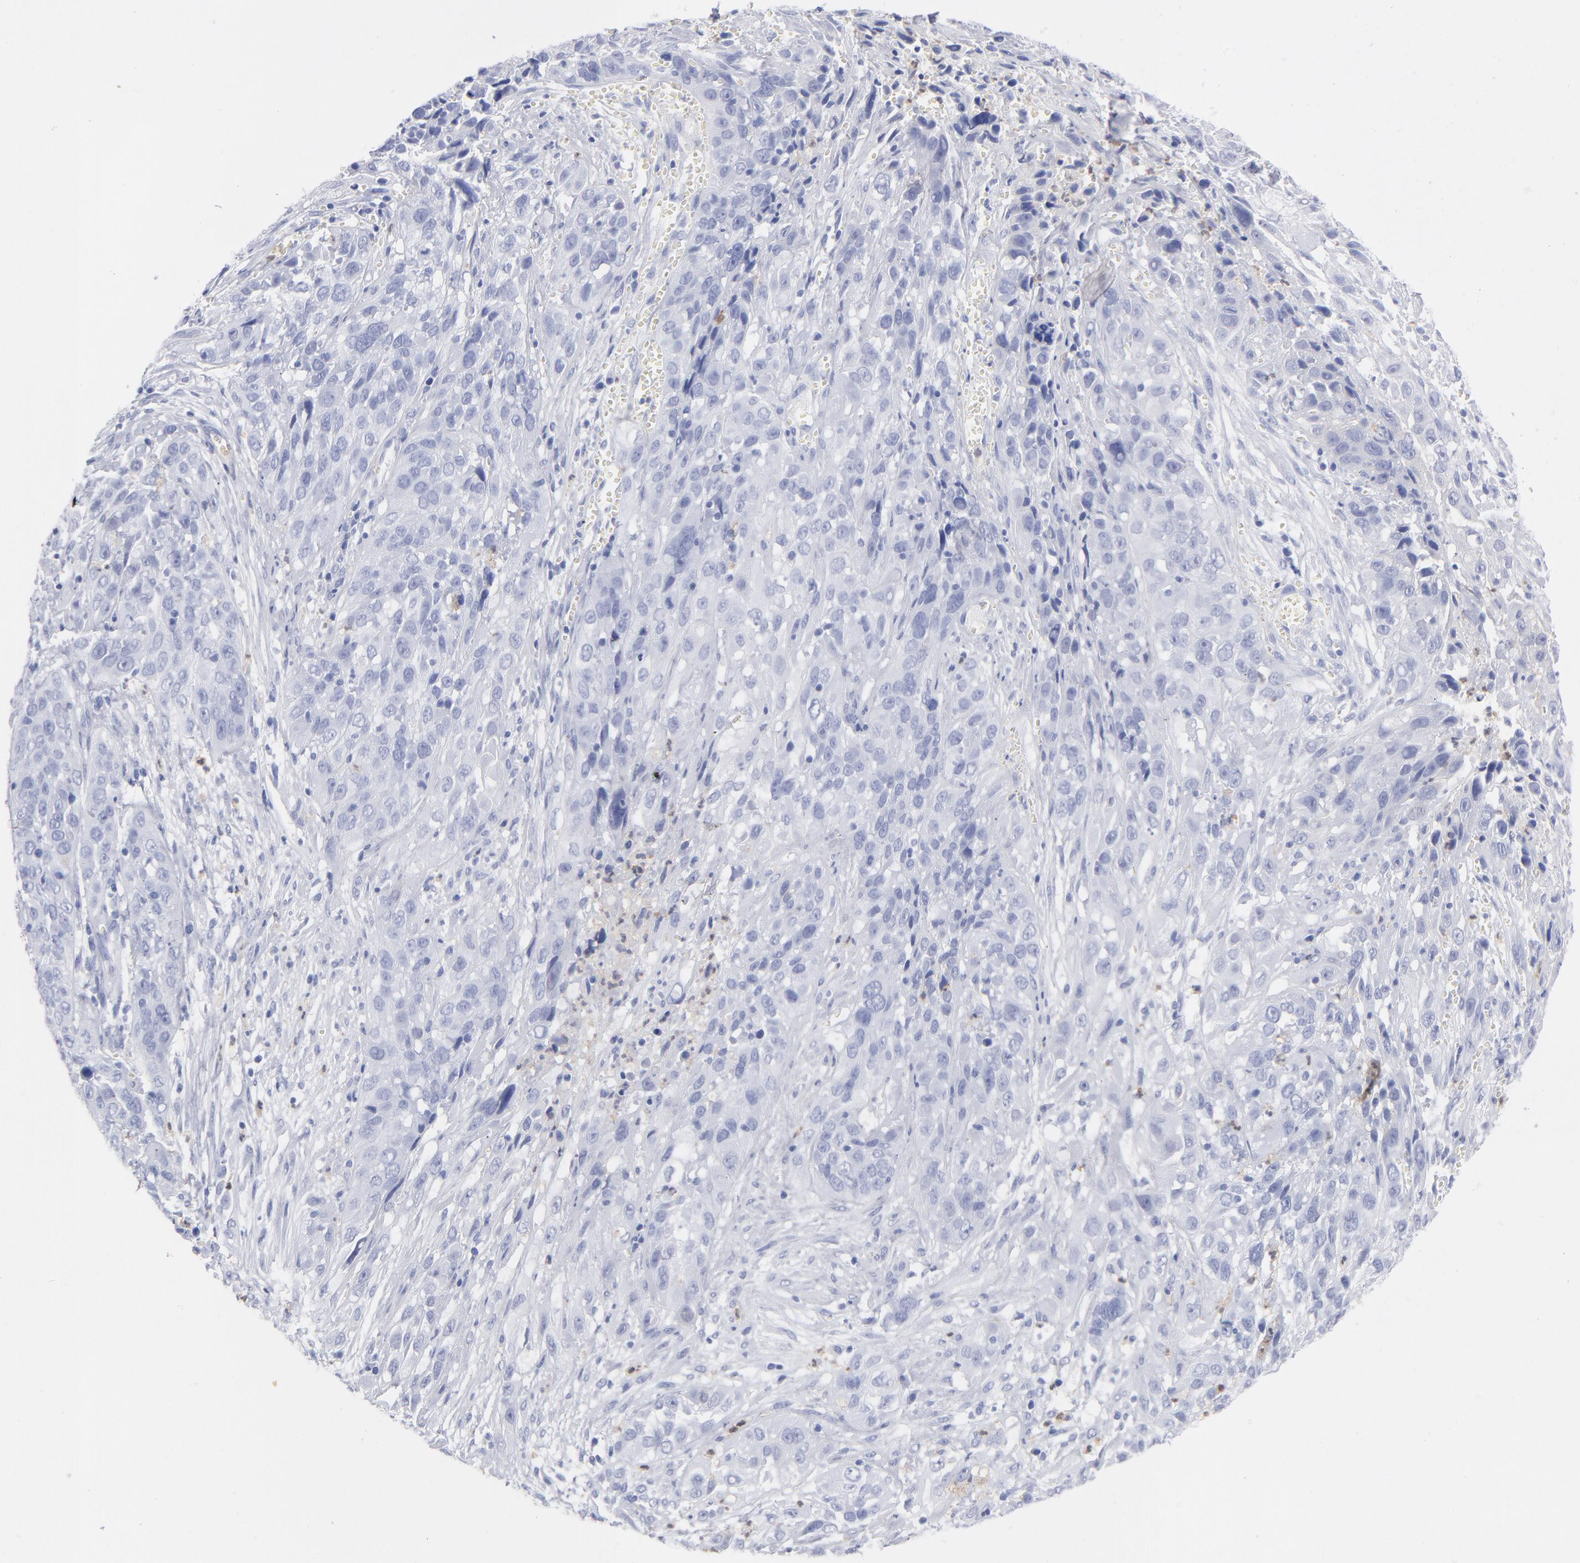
{"staining": {"intensity": "negative", "quantity": "none", "location": "none"}, "tissue": "cervical cancer", "cell_type": "Tumor cells", "image_type": "cancer", "snomed": [{"axis": "morphology", "description": "Squamous cell carcinoma, NOS"}, {"axis": "topography", "description": "Cervix"}], "caption": "A photomicrograph of cervical squamous cell carcinoma stained for a protein reveals no brown staining in tumor cells.", "gene": "ARG1", "patient": {"sex": "female", "age": 32}}